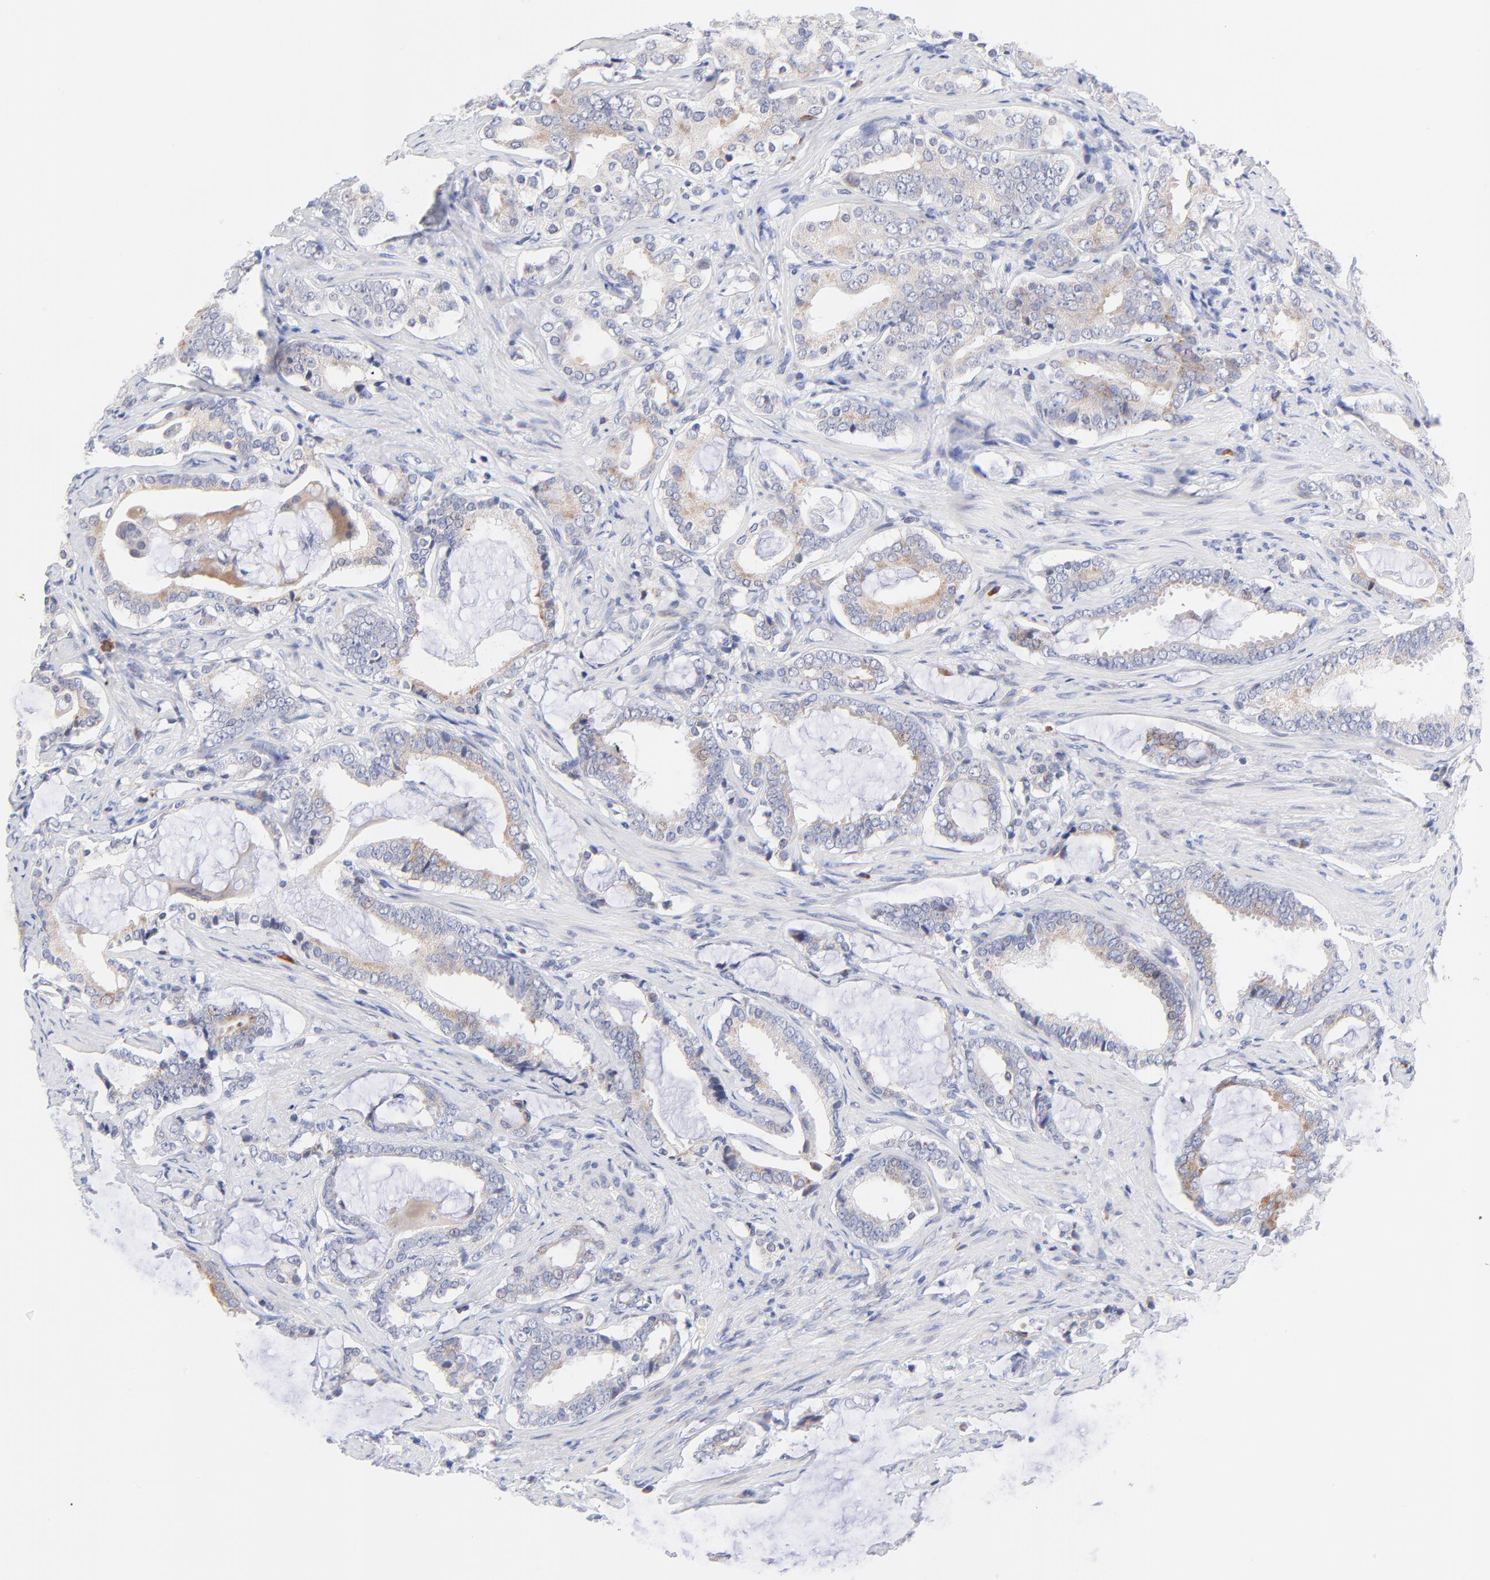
{"staining": {"intensity": "weak", "quantity": "25%-75%", "location": "cytoplasmic/membranous"}, "tissue": "prostate cancer", "cell_type": "Tumor cells", "image_type": "cancer", "snomed": [{"axis": "morphology", "description": "Adenocarcinoma, Low grade"}, {"axis": "topography", "description": "Prostate"}], "caption": "This histopathology image demonstrates IHC staining of human prostate cancer, with low weak cytoplasmic/membranous positivity in approximately 25%-75% of tumor cells.", "gene": "AFF2", "patient": {"sex": "male", "age": 59}}